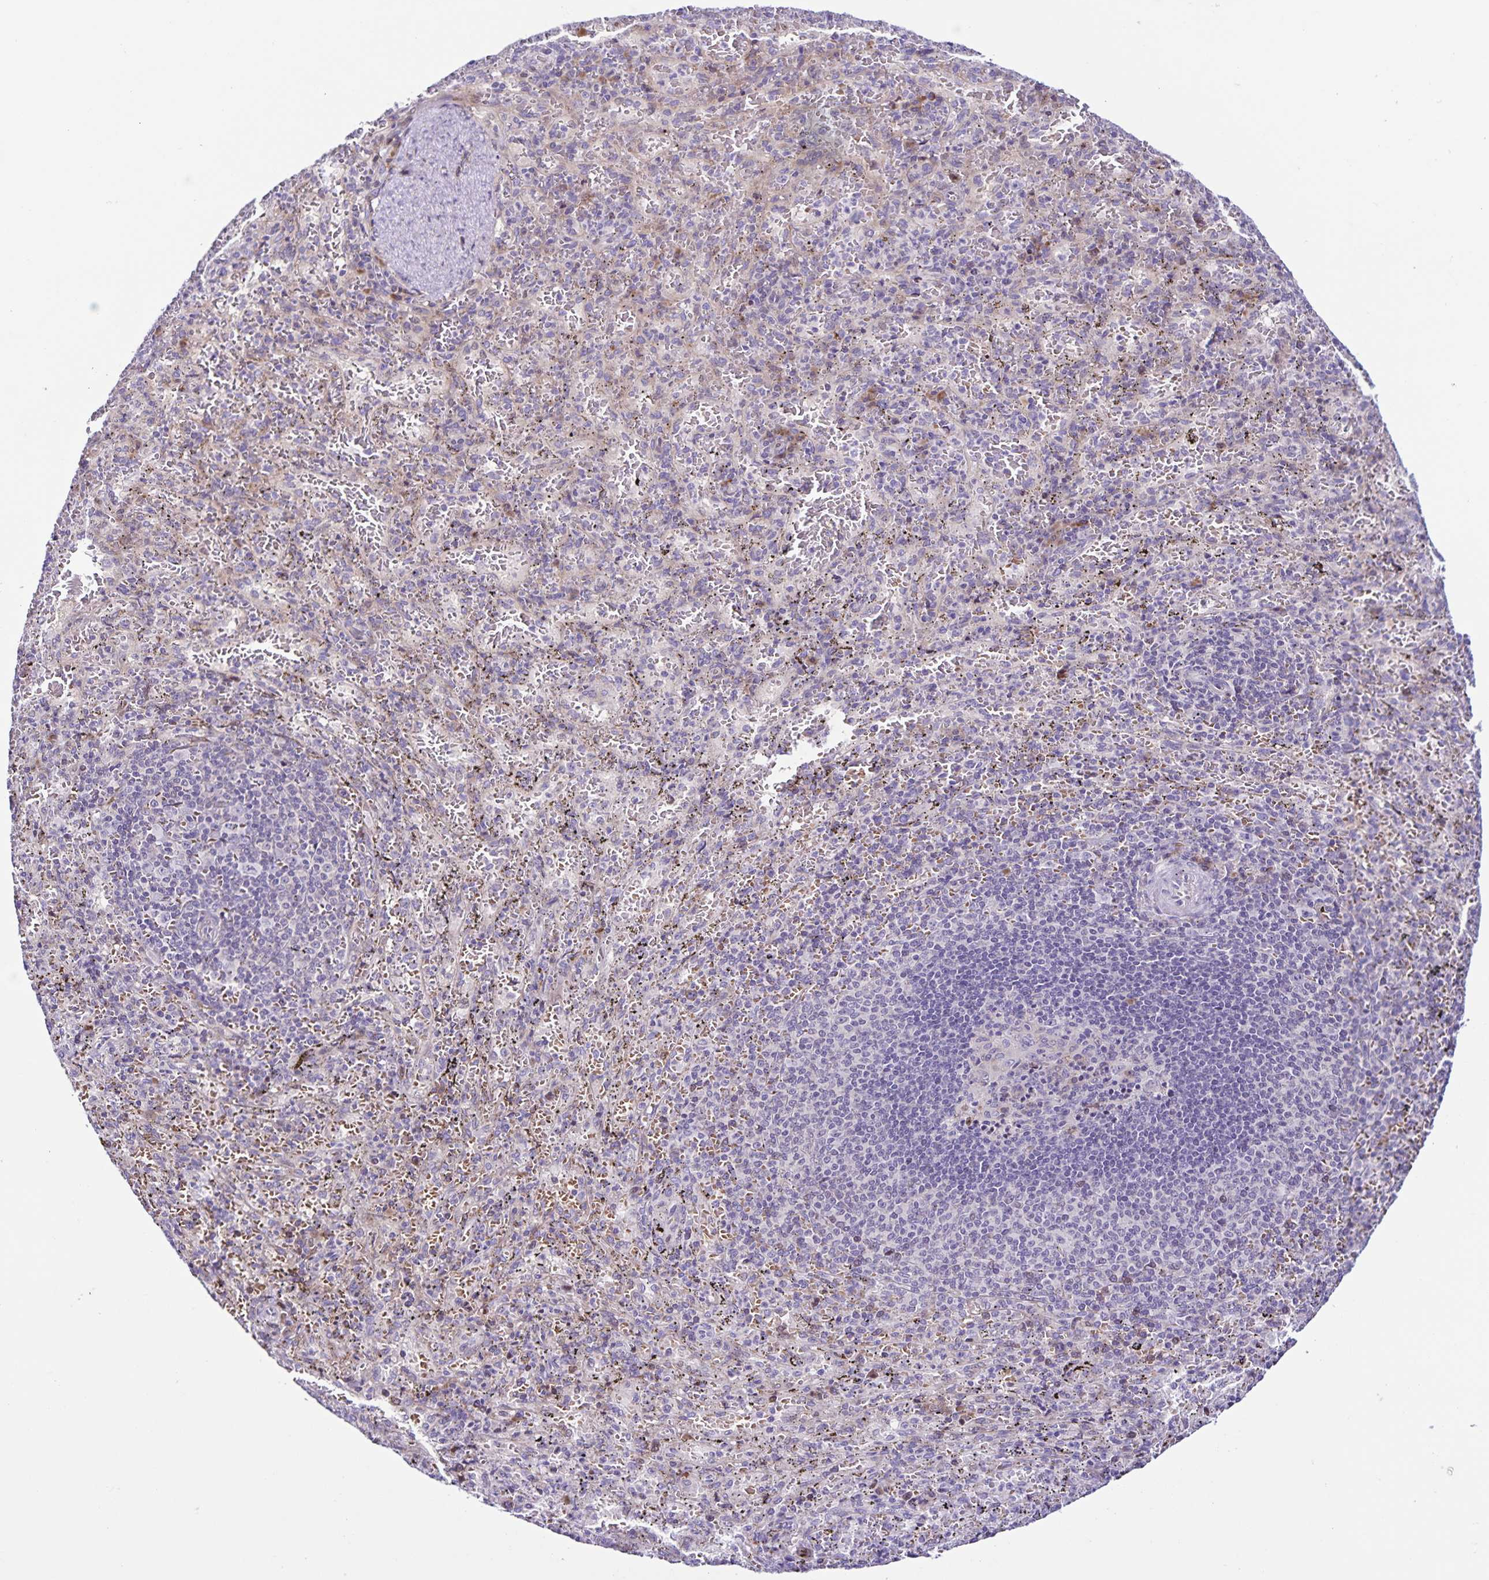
{"staining": {"intensity": "negative", "quantity": "none", "location": "none"}, "tissue": "spleen", "cell_type": "Cells in red pulp", "image_type": "normal", "snomed": [{"axis": "morphology", "description": "Normal tissue, NOS"}, {"axis": "topography", "description": "Spleen"}], "caption": "This is an immunohistochemistry micrograph of unremarkable spleen. There is no expression in cells in red pulp.", "gene": "RNFT2", "patient": {"sex": "male", "age": 57}}